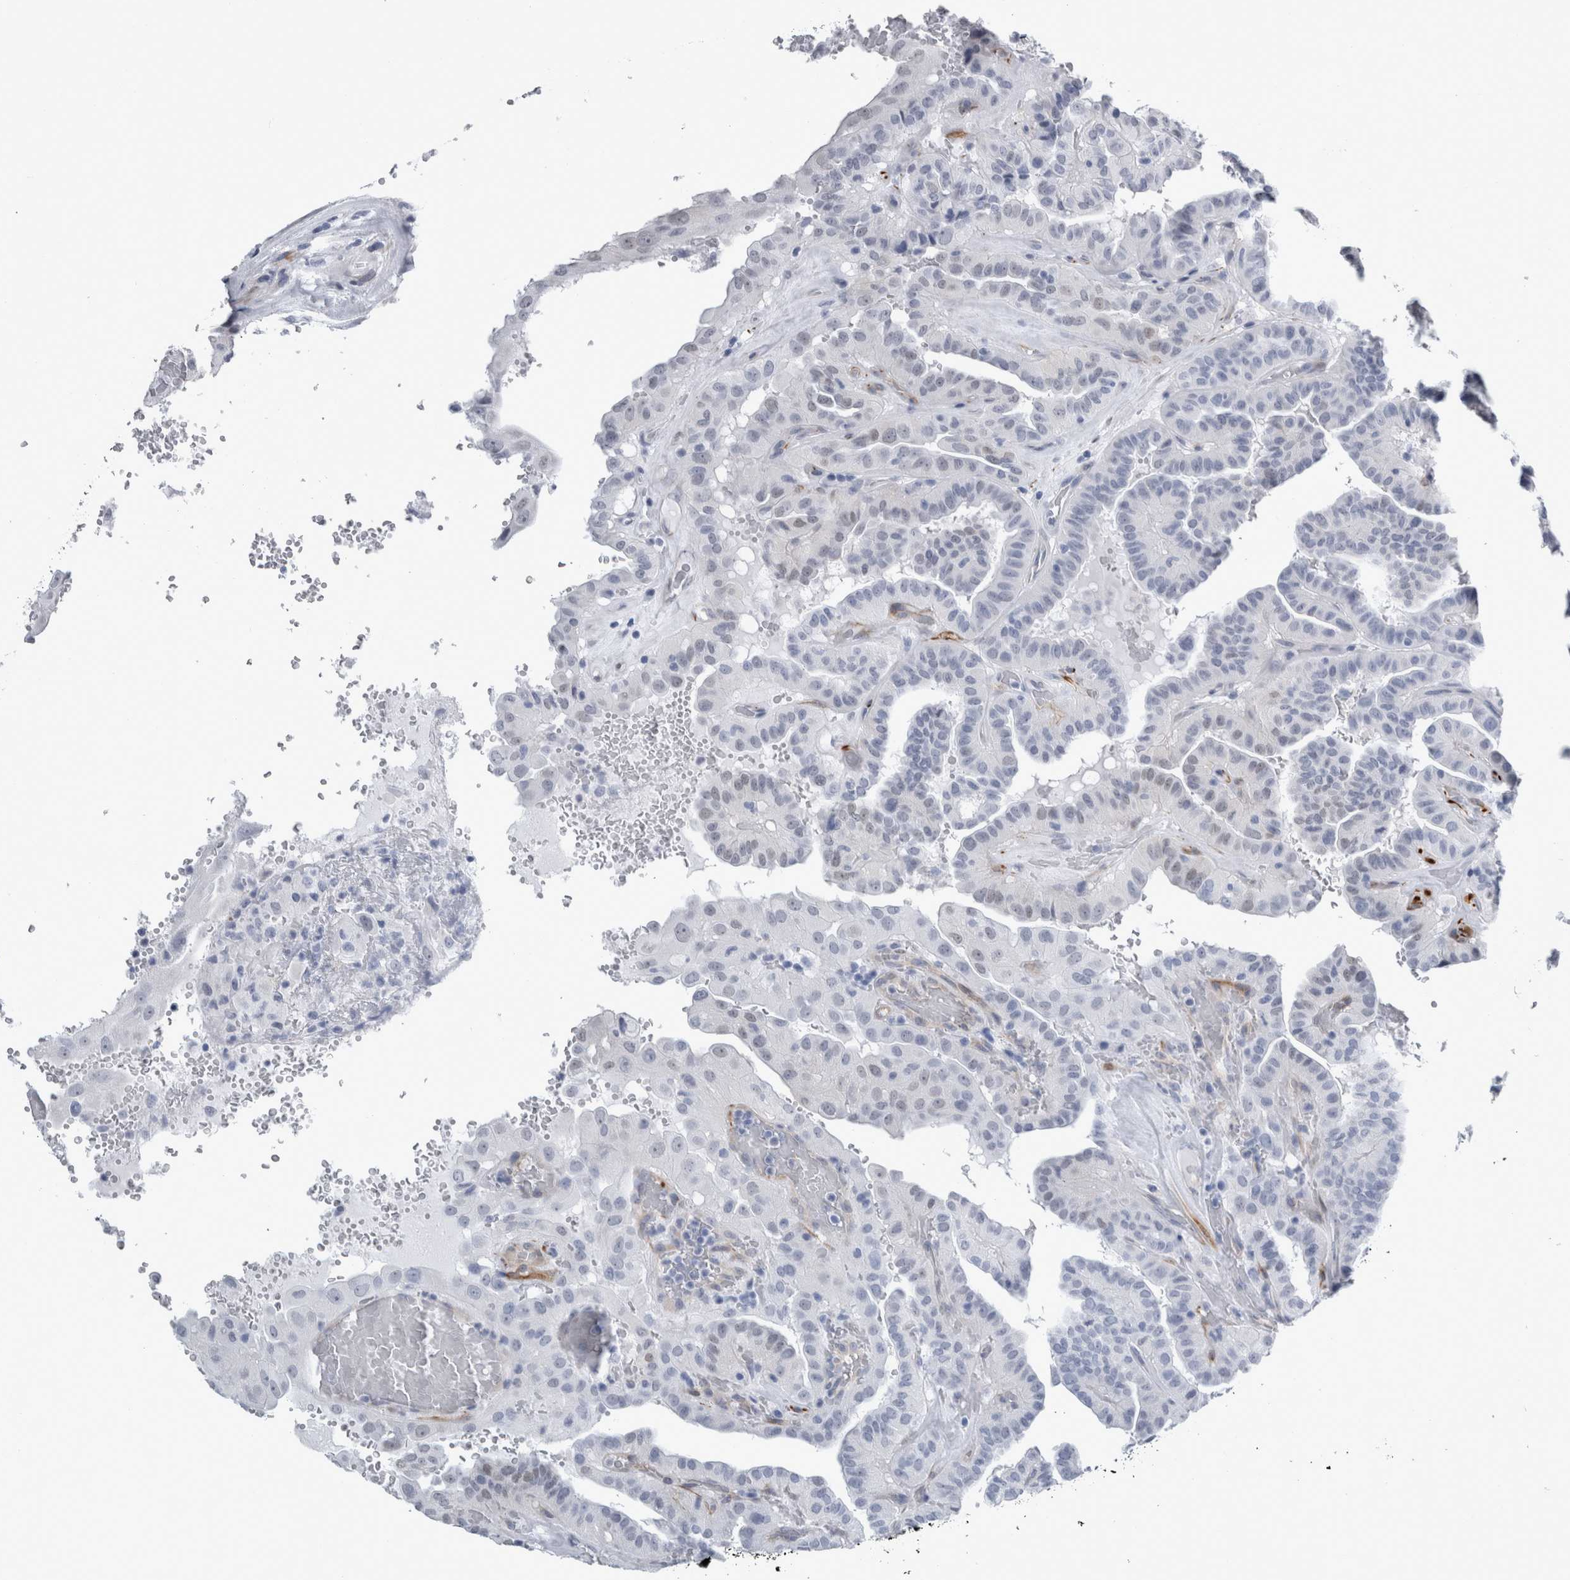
{"staining": {"intensity": "negative", "quantity": "none", "location": "none"}, "tissue": "thyroid cancer", "cell_type": "Tumor cells", "image_type": "cancer", "snomed": [{"axis": "morphology", "description": "Papillary adenocarcinoma, NOS"}, {"axis": "topography", "description": "Thyroid gland"}], "caption": "High magnification brightfield microscopy of thyroid cancer stained with DAB (3,3'-diaminobenzidine) (brown) and counterstained with hematoxylin (blue): tumor cells show no significant expression.", "gene": "VWDE", "patient": {"sex": "male", "age": 77}}